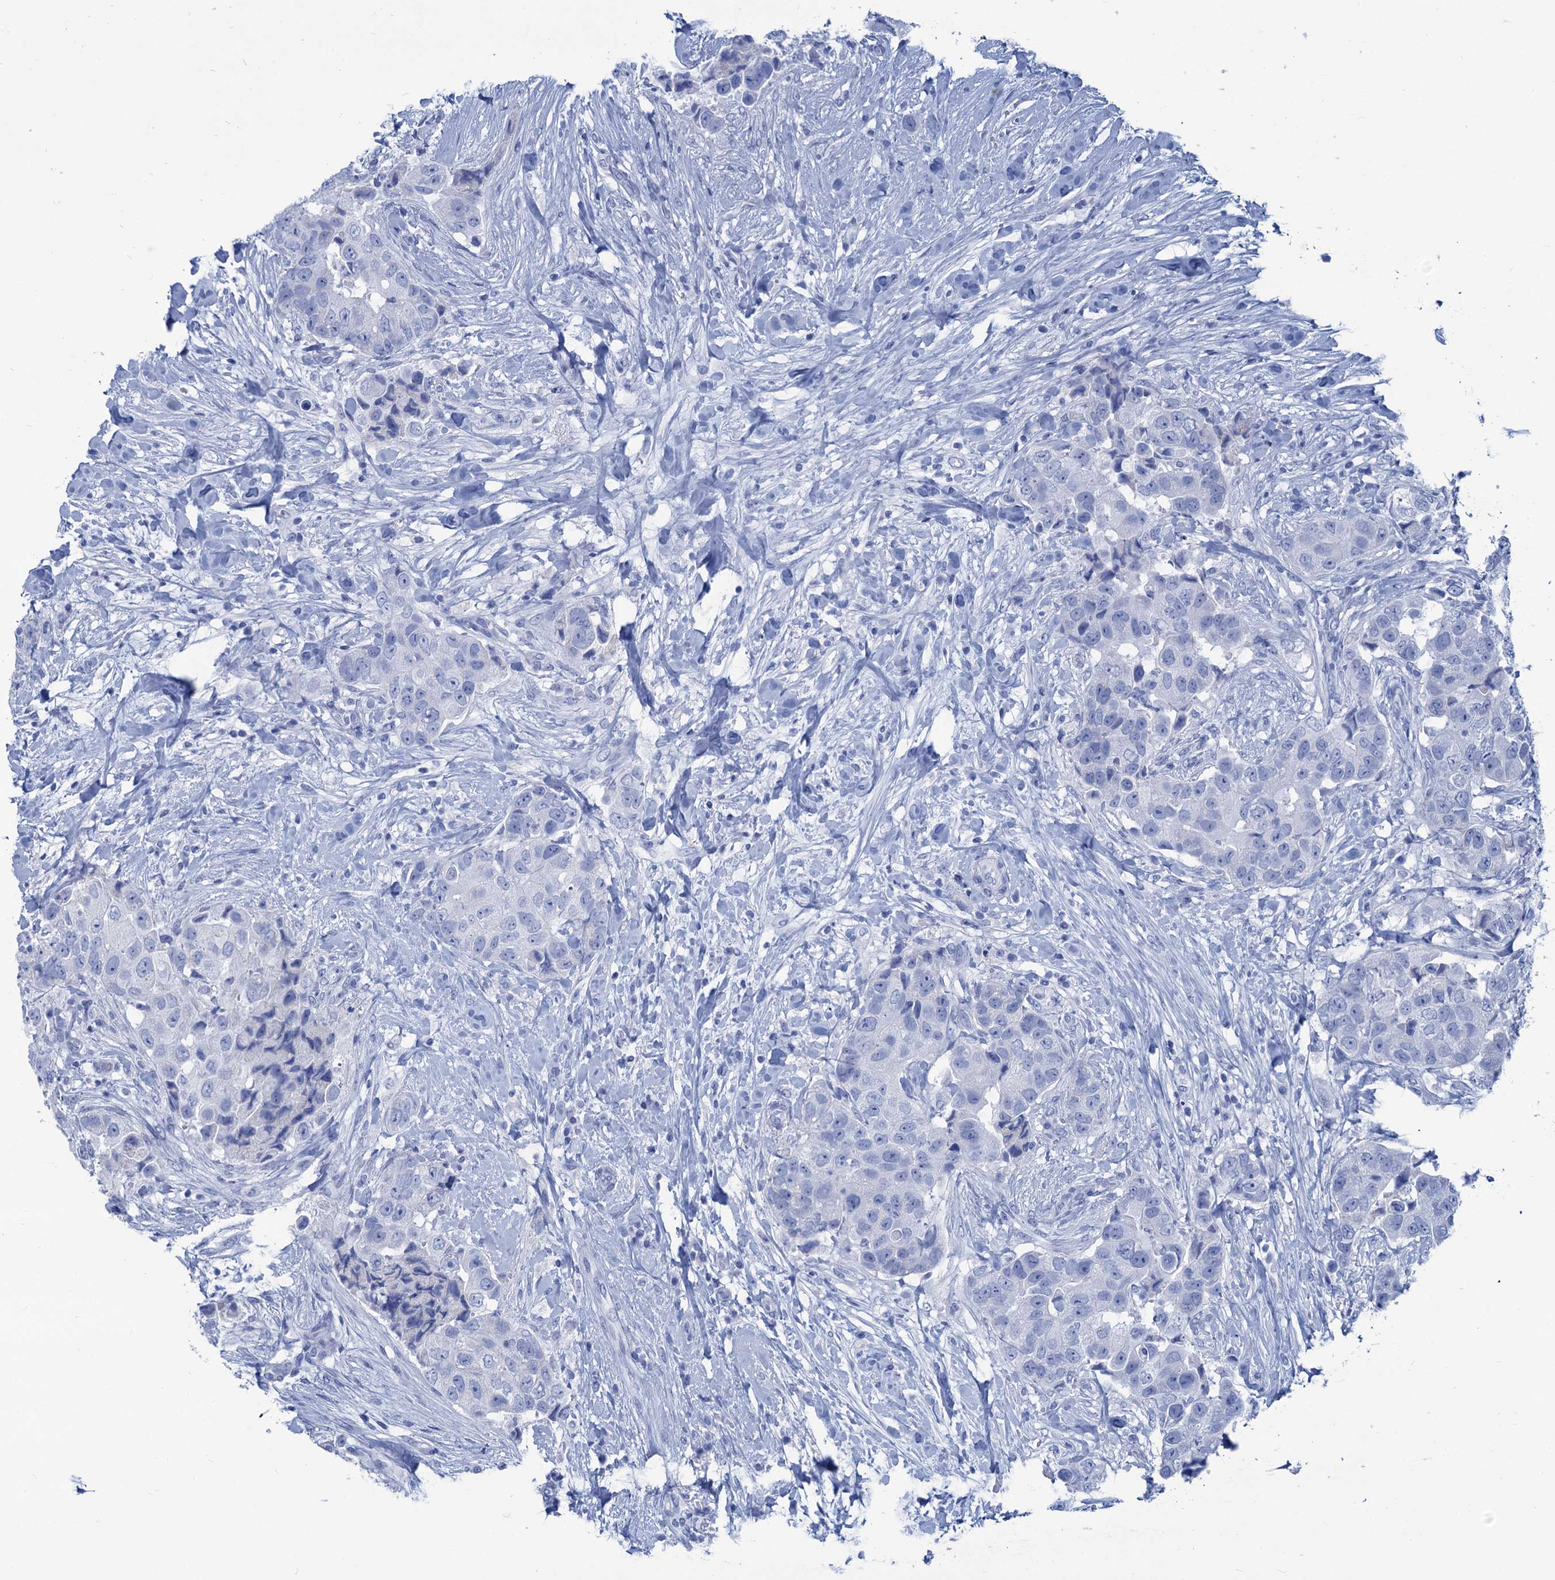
{"staining": {"intensity": "negative", "quantity": "none", "location": "none"}, "tissue": "breast cancer", "cell_type": "Tumor cells", "image_type": "cancer", "snomed": [{"axis": "morphology", "description": "Normal tissue, NOS"}, {"axis": "morphology", "description": "Duct carcinoma"}, {"axis": "topography", "description": "Breast"}], "caption": "Immunohistochemistry (IHC) micrograph of neoplastic tissue: human breast invasive ductal carcinoma stained with DAB (3,3'-diaminobenzidine) shows no significant protein staining in tumor cells. Nuclei are stained in blue.", "gene": "CABYR", "patient": {"sex": "female", "age": 62}}